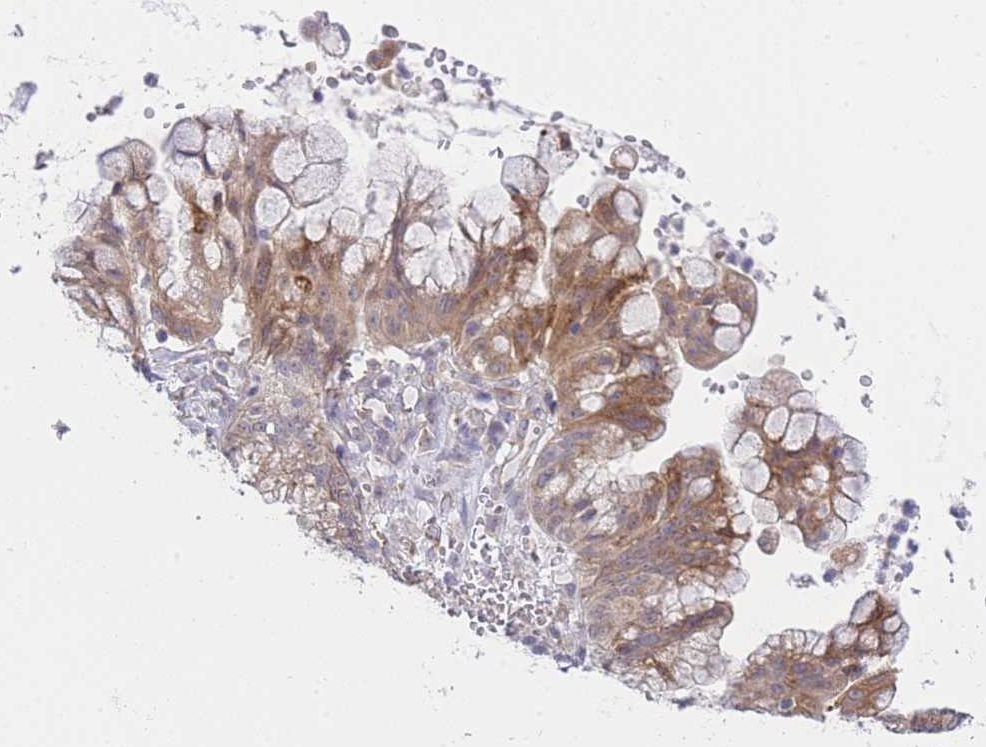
{"staining": {"intensity": "moderate", "quantity": ">75%", "location": "cytoplasmic/membranous"}, "tissue": "ovarian cancer", "cell_type": "Tumor cells", "image_type": "cancer", "snomed": [{"axis": "morphology", "description": "Cystadenocarcinoma, mucinous, NOS"}, {"axis": "topography", "description": "Ovary"}], "caption": "Protein staining reveals moderate cytoplasmic/membranous positivity in approximately >75% of tumor cells in ovarian cancer (mucinous cystadenocarcinoma).", "gene": "CTBP1", "patient": {"sex": "female", "age": 70}}